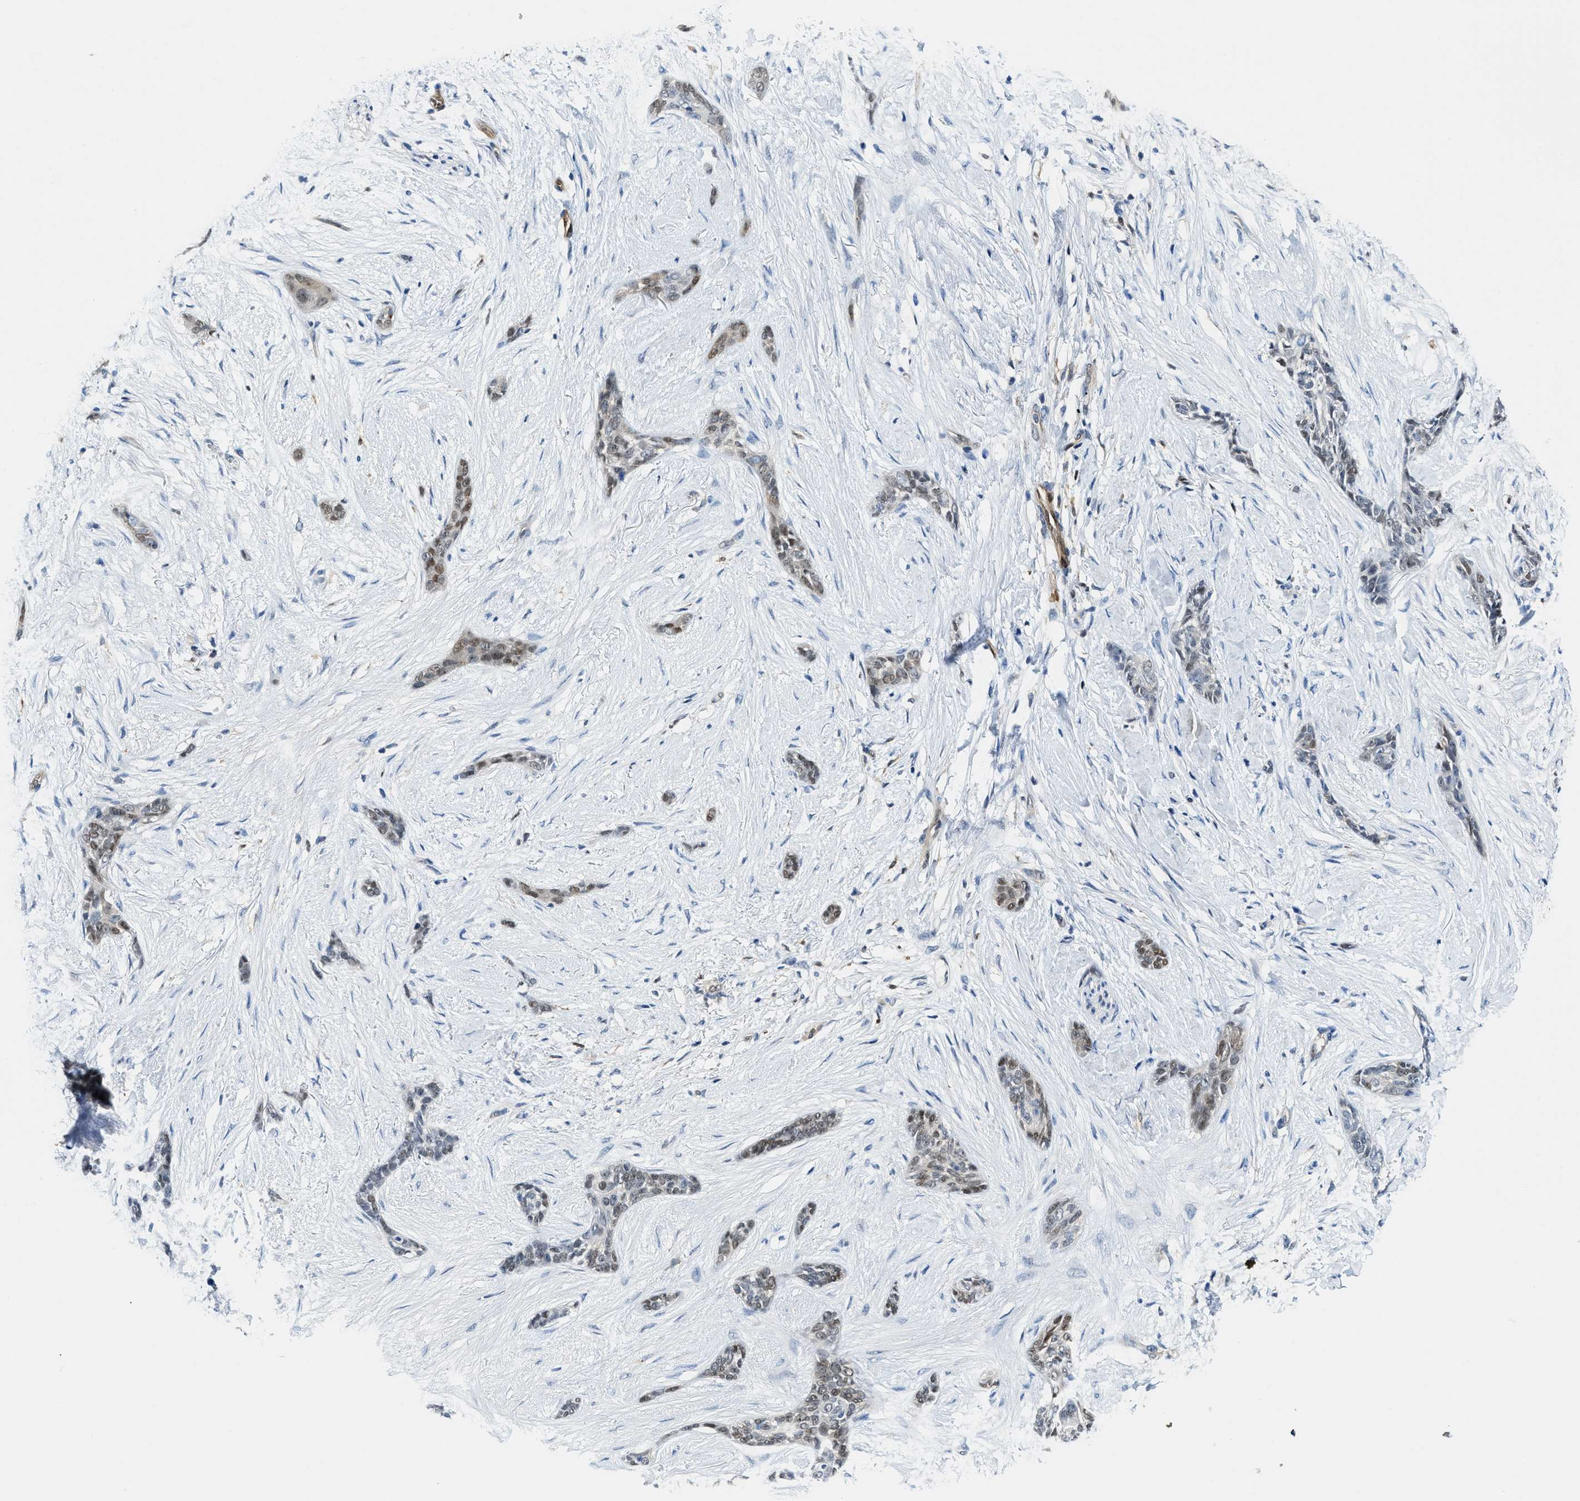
{"staining": {"intensity": "moderate", "quantity": "25%-75%", "location": "cytoplasmic/membranous,nuclear"}, "tissue": "skin cancer", "cell_type": "Tumor cells", "image_type": "cancer", "snomed": [{"axis": "morphology", "description": "Basal cell carcinoma"}, {"axis": "morphology", "description": "Adnexal tumor, benign"}, {"axis": "topography", "description": "Skin"}], "caption": "This histopathology image displays immunohistochemistry staining of skin benign adnexal tumor, with medium moderate cytoplasmic/membranous and nuclear positivity in approximately 25%-75% of tumor cells.", "gene": "LTA4H", "patient": {"sex": "female", "age": 42}}